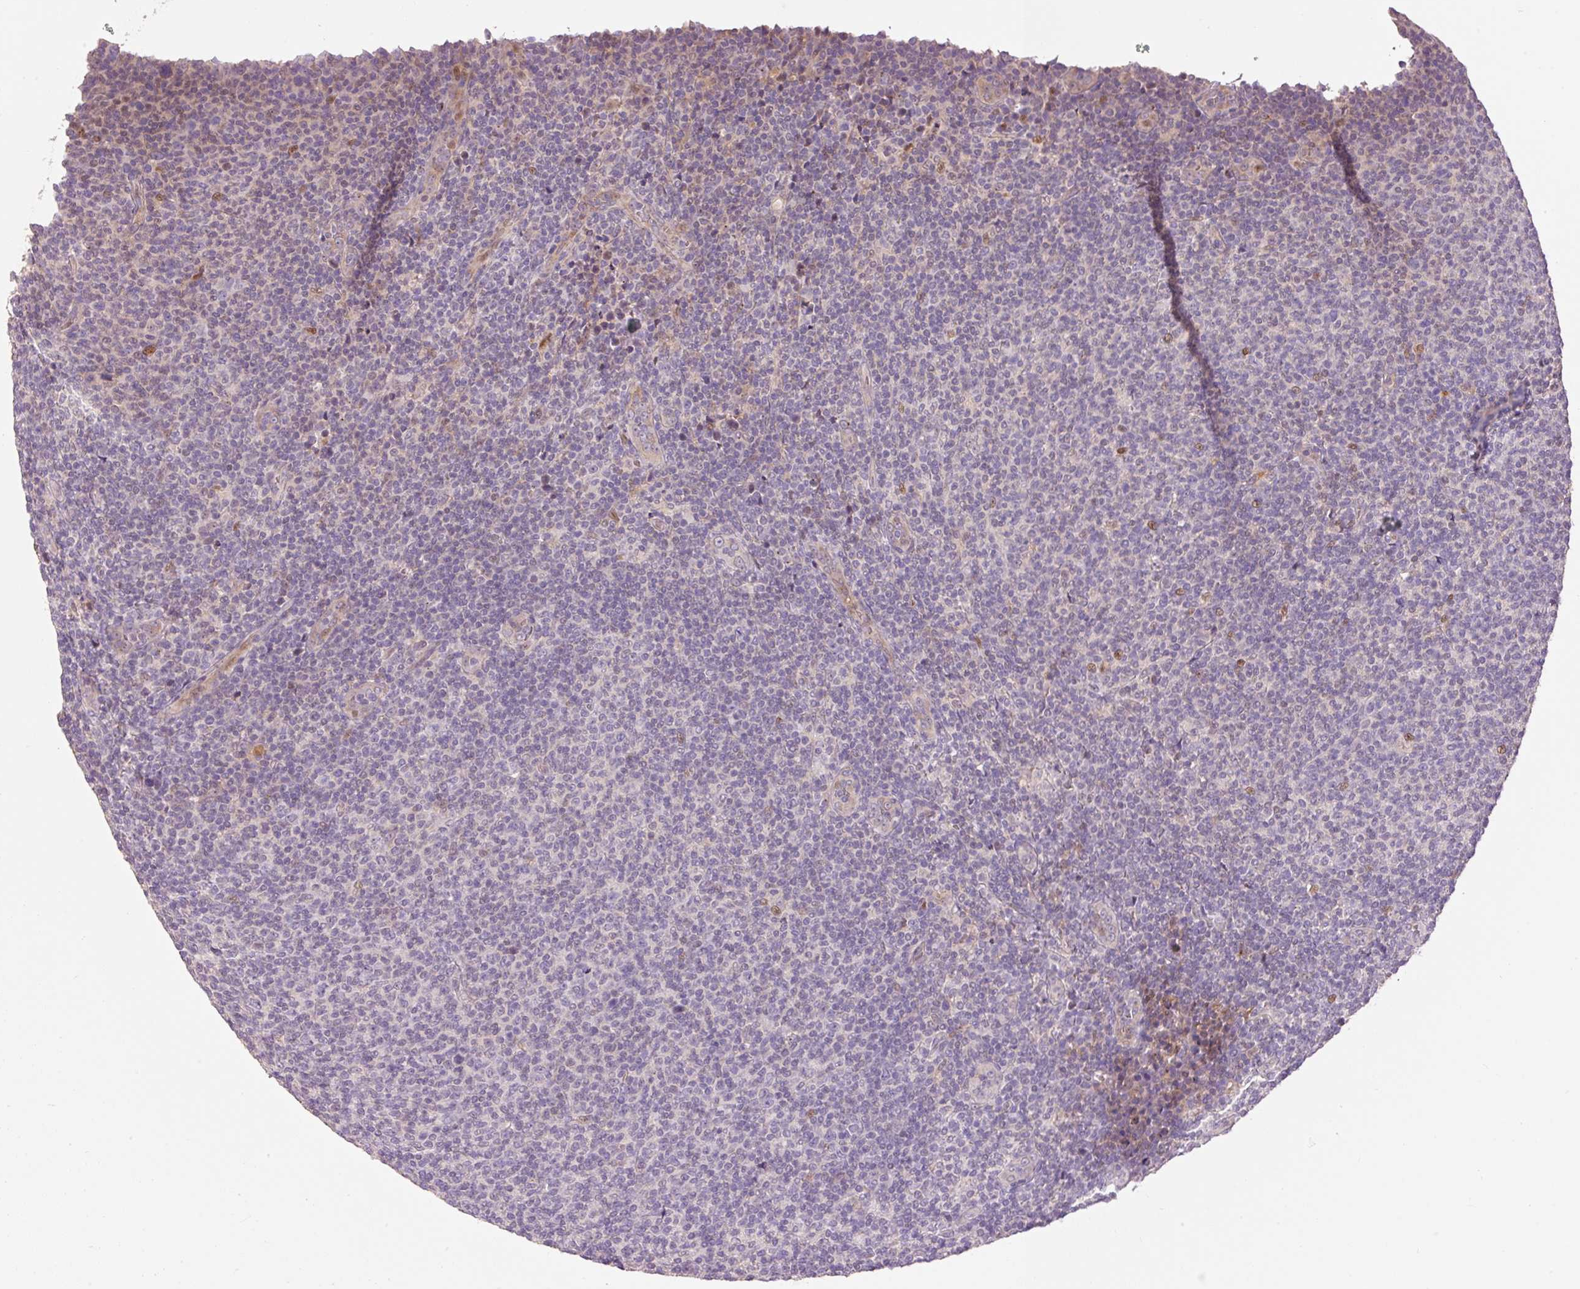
{"staining": {"intensity": "weak", "quantity": "<25%", "location": "nuclear"}, "tissue": "lymphoma", "cell_type": "Tumor cells", "image_type": "cancer", "snomed": [{"axis": "morphology", "description": "Malignant lymphoma, non-Hodgkin's type, Low grade"}, {"axis": "topography", "description": "Lymph node"}], "caption": "The photomicrograph exhibits no significant staining in tumor cells of malignant lymphoma, non-Hodgkin's type (low-grade).", "gene": "CMTM8", "patient": {"sex": "male", "age": 66}}